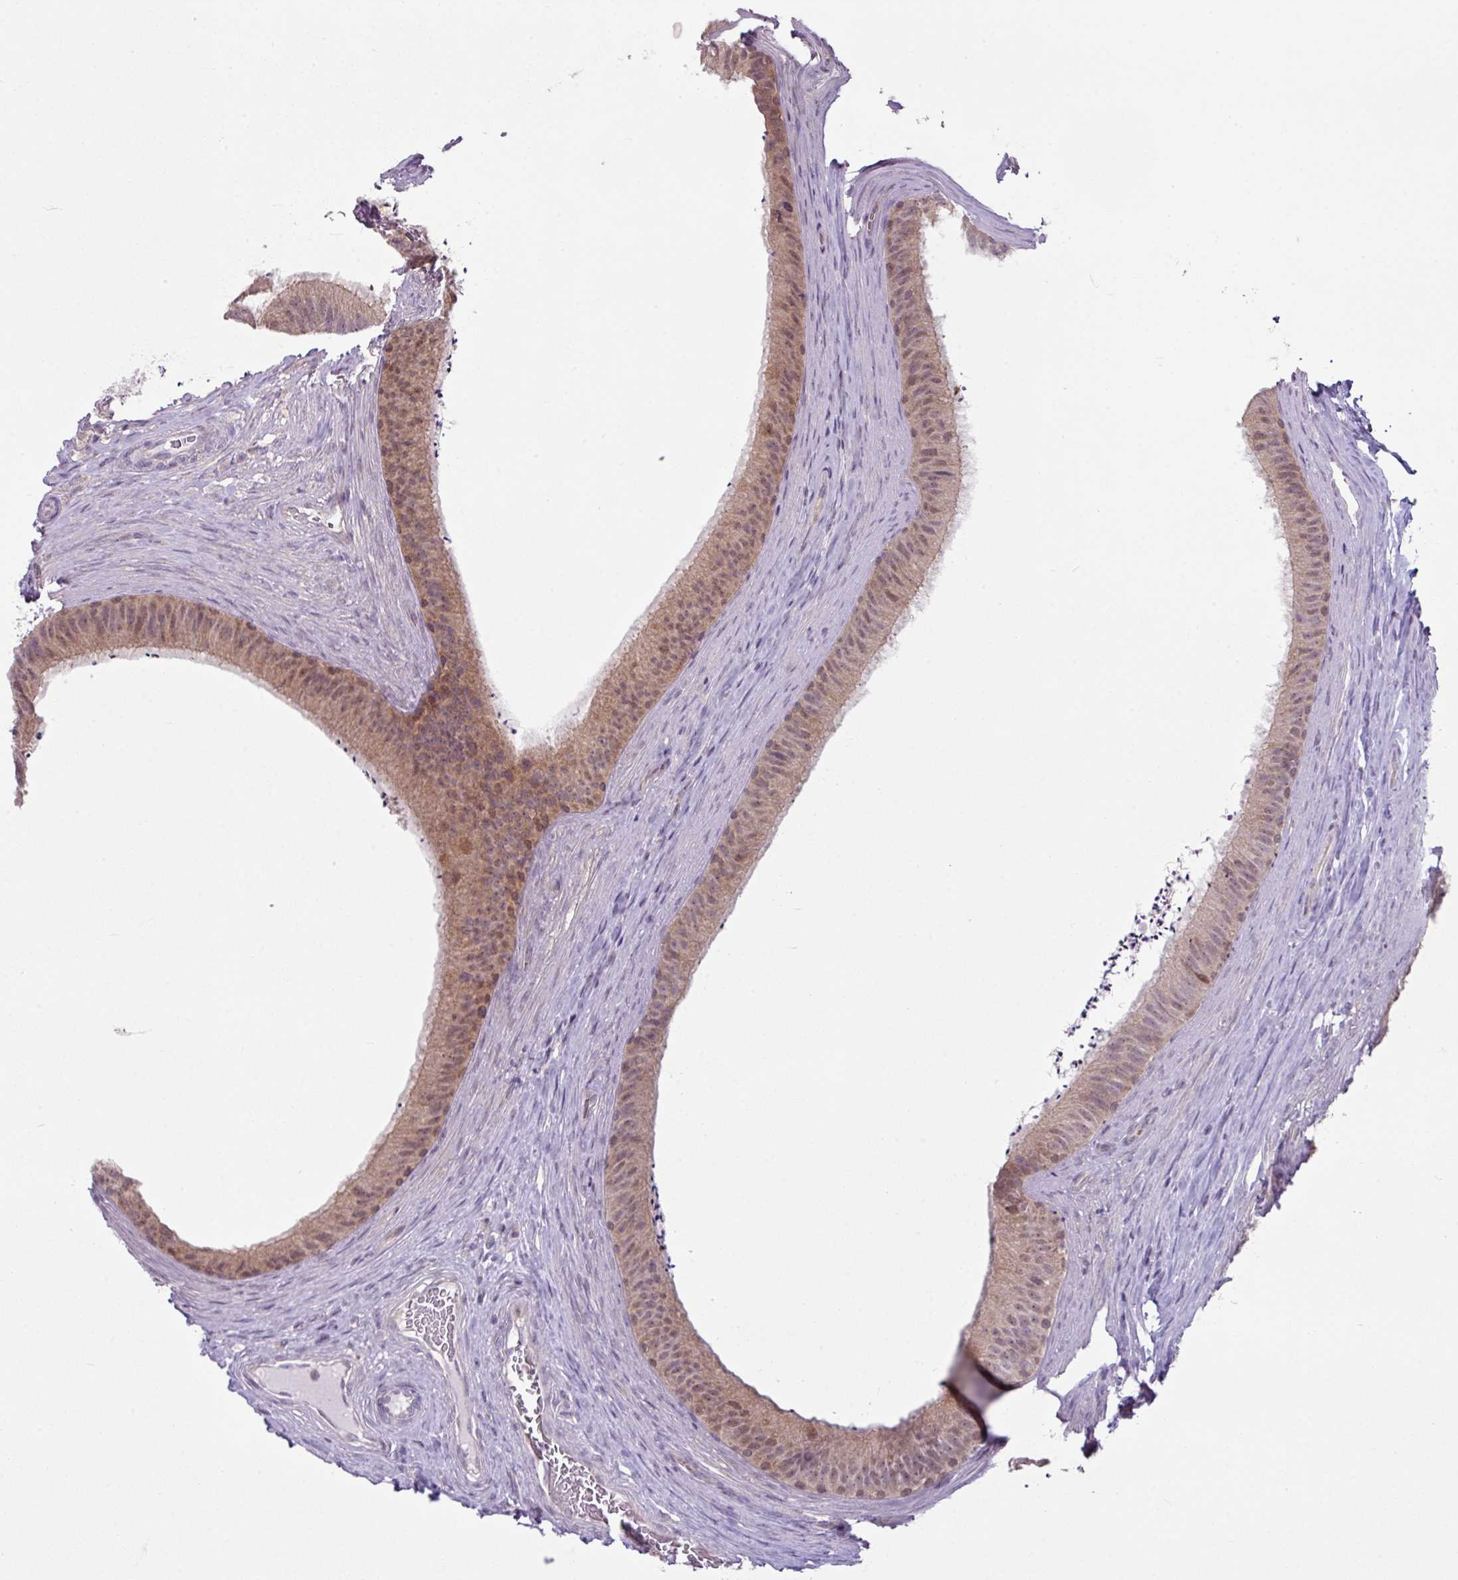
{"staining": {"intensity": "moderate", "quantity": ">75%", "location": "cytoplasmic/membranous,nuclear"}, "tissue": "epididymis", "cell_type": "Glandular cells", "image_type": "normal", "snomed": [{"axis": "morphology", "description": "Normal tissue, NOS"}, {"axis": "topography", "description": "Testis"}, {"axis": "topography", "description": "Epididymis"}], "caption": "High-magnification brightfield microscopy of benign epididymis stained with DAB (3,3'-diaminobenzidine) (brown) and counterstained with hematoxylin (blue). glandular cells exhibit moderate cytoplasmic/membranous,nuclear positivity is identified in approximately>75% of cells.", "gene": "TTLL12", "patient": {"sex": "male", "age": 41}}